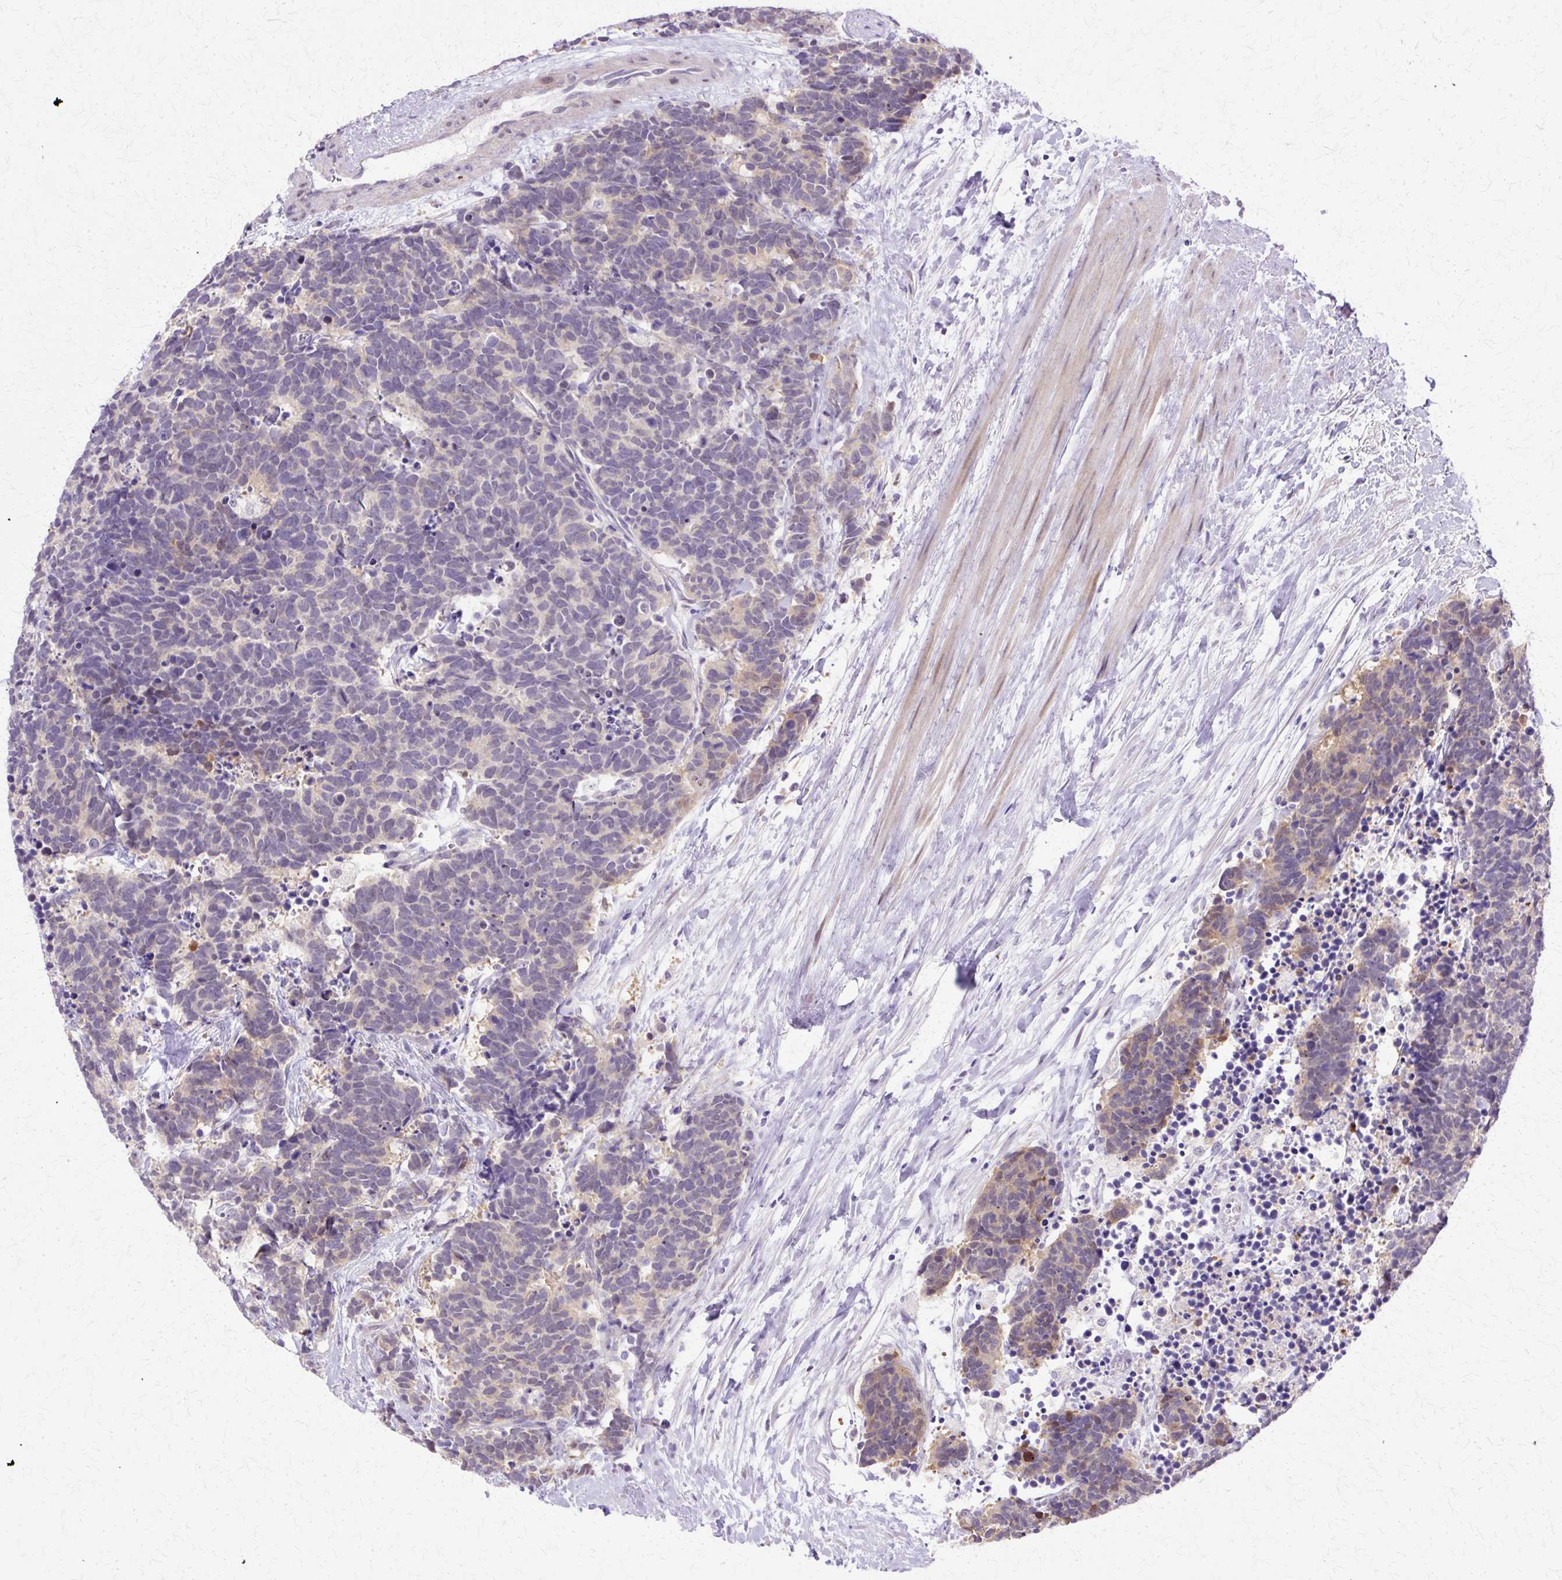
{"staining": {"intensity": "weak", "quantity": "<25%", "location": "cytoplasmic/membranous"}, "tissue": "carcinoid", "cell_type": "Tumor cells", "image_type": "cancer", "snomed": [{"axis": "morphology", "description": "Carcinoma, NOS"}, {"axis": "morphology", "description": "Carcinoid, malignant, NOS"}, {"axis": "topography", "description": "Prostate"}], "caption": "Tumor cells show no significant protein staining in carcinoid.", "gene": "HSPA8", "patient": {"sex": "male", "age": 57}}